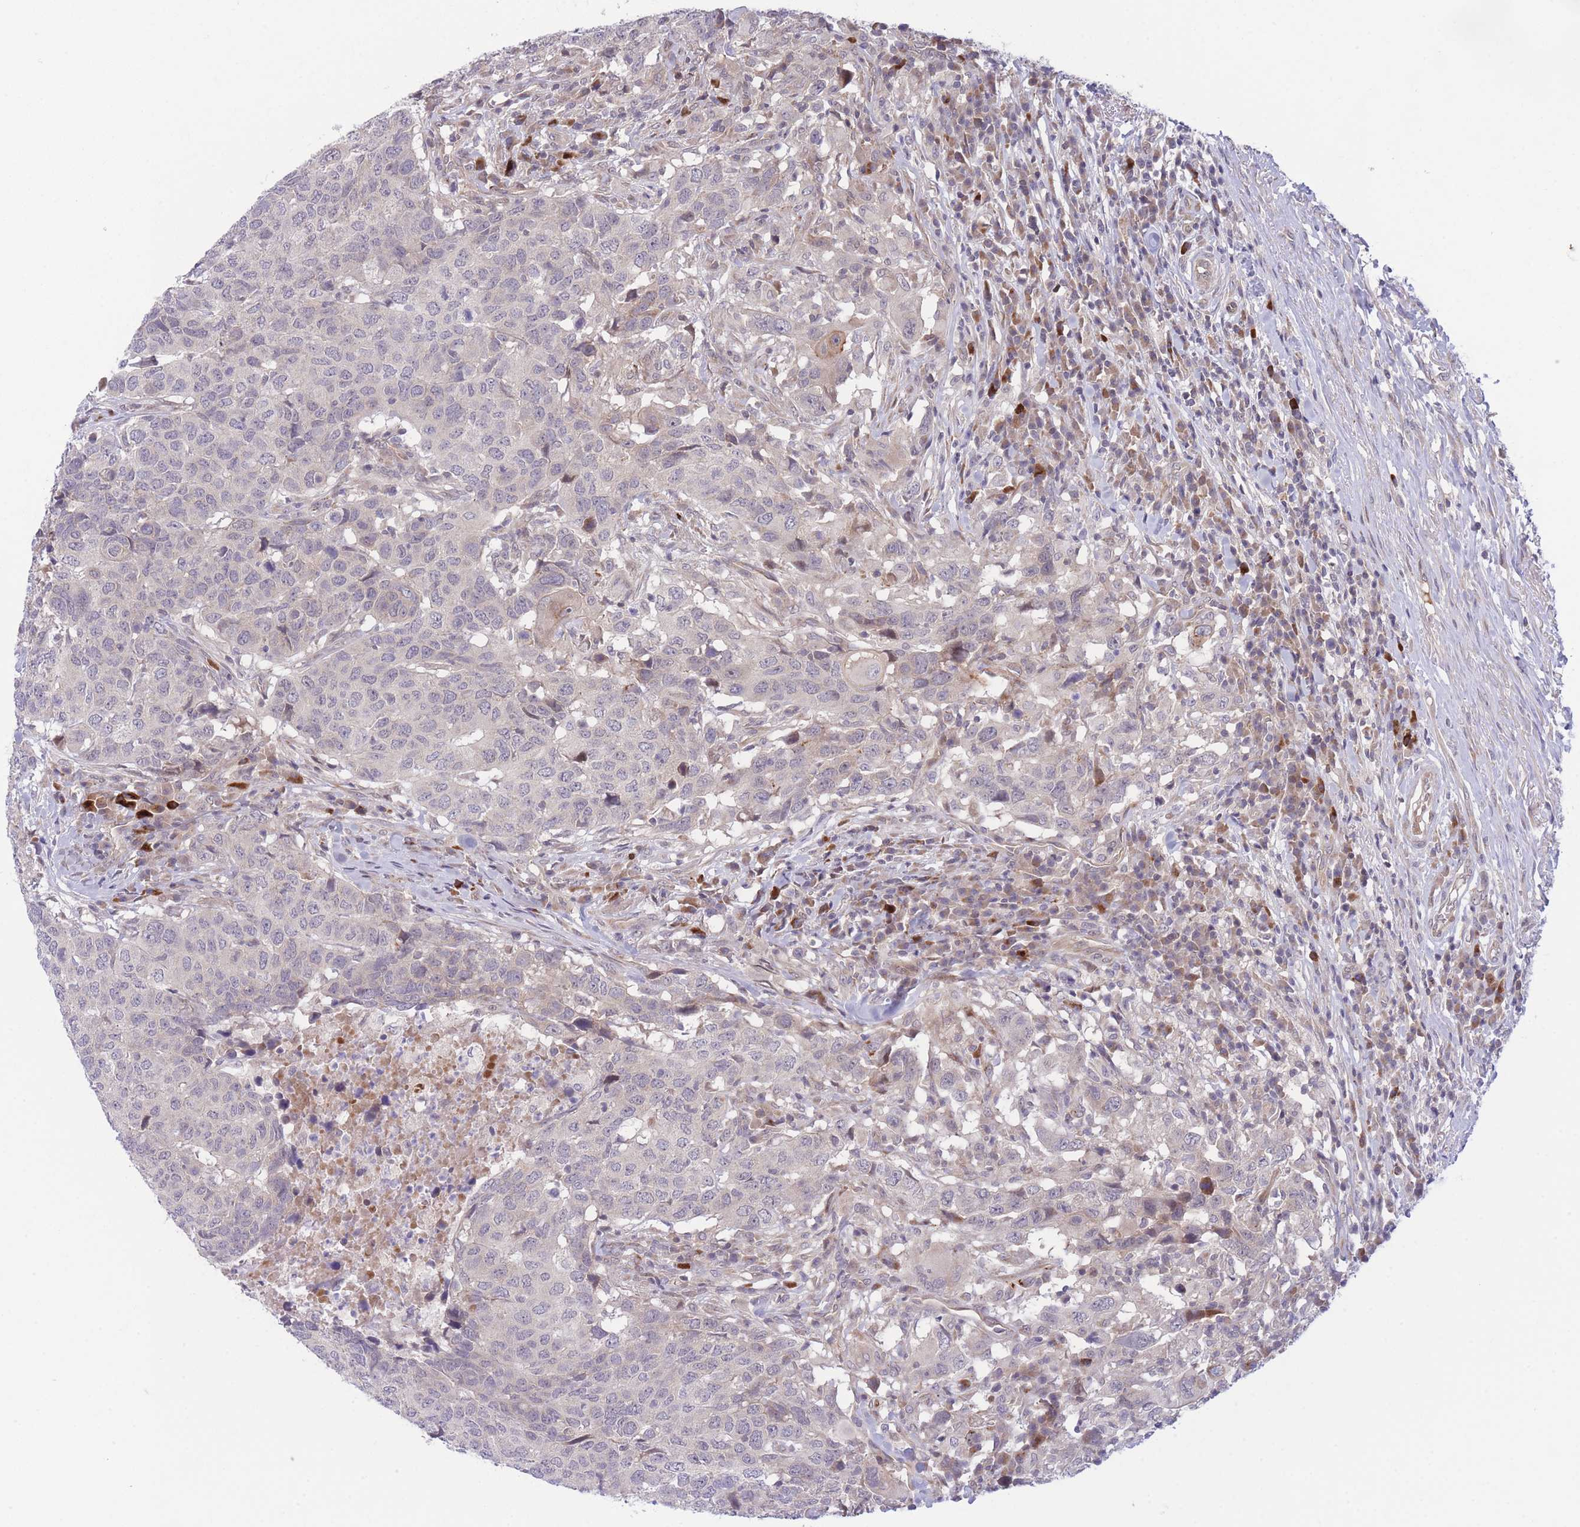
{"staining": {"intensity": "negative", "quantity": "none", "location": "none"}, "tissue": "head and neck cancer", "cell_type": "Tumor cells", "image_type": "cancer", "snomed": [{"axis": "morphology", "description": "Normal tissue, NOS"}, {"axis": "morphology", "description": "Squamous cell carcinoma, NOS"}, {"axis": "topography", "description": "Skeletal muscle"}, {"axis": "topography", "description": "Vascular tissue"}, {"axis": "topography", "description": "Peripheral nerve tissue"}, {"axis": "topography", "description": "Head-Neck"}], "caption": "A histopathology image of head and neck cancer (squamous cell carcinoma) stained for a protein shows no brown staining in tumor cells. The staining was performed using DAB to visualize the protein expression in brown, while the nuclei were stained in blue with hematoxylin (Magnification: 20x).", "gene": "CDC25B", "patient": {"sex": "male", "age": 66}}